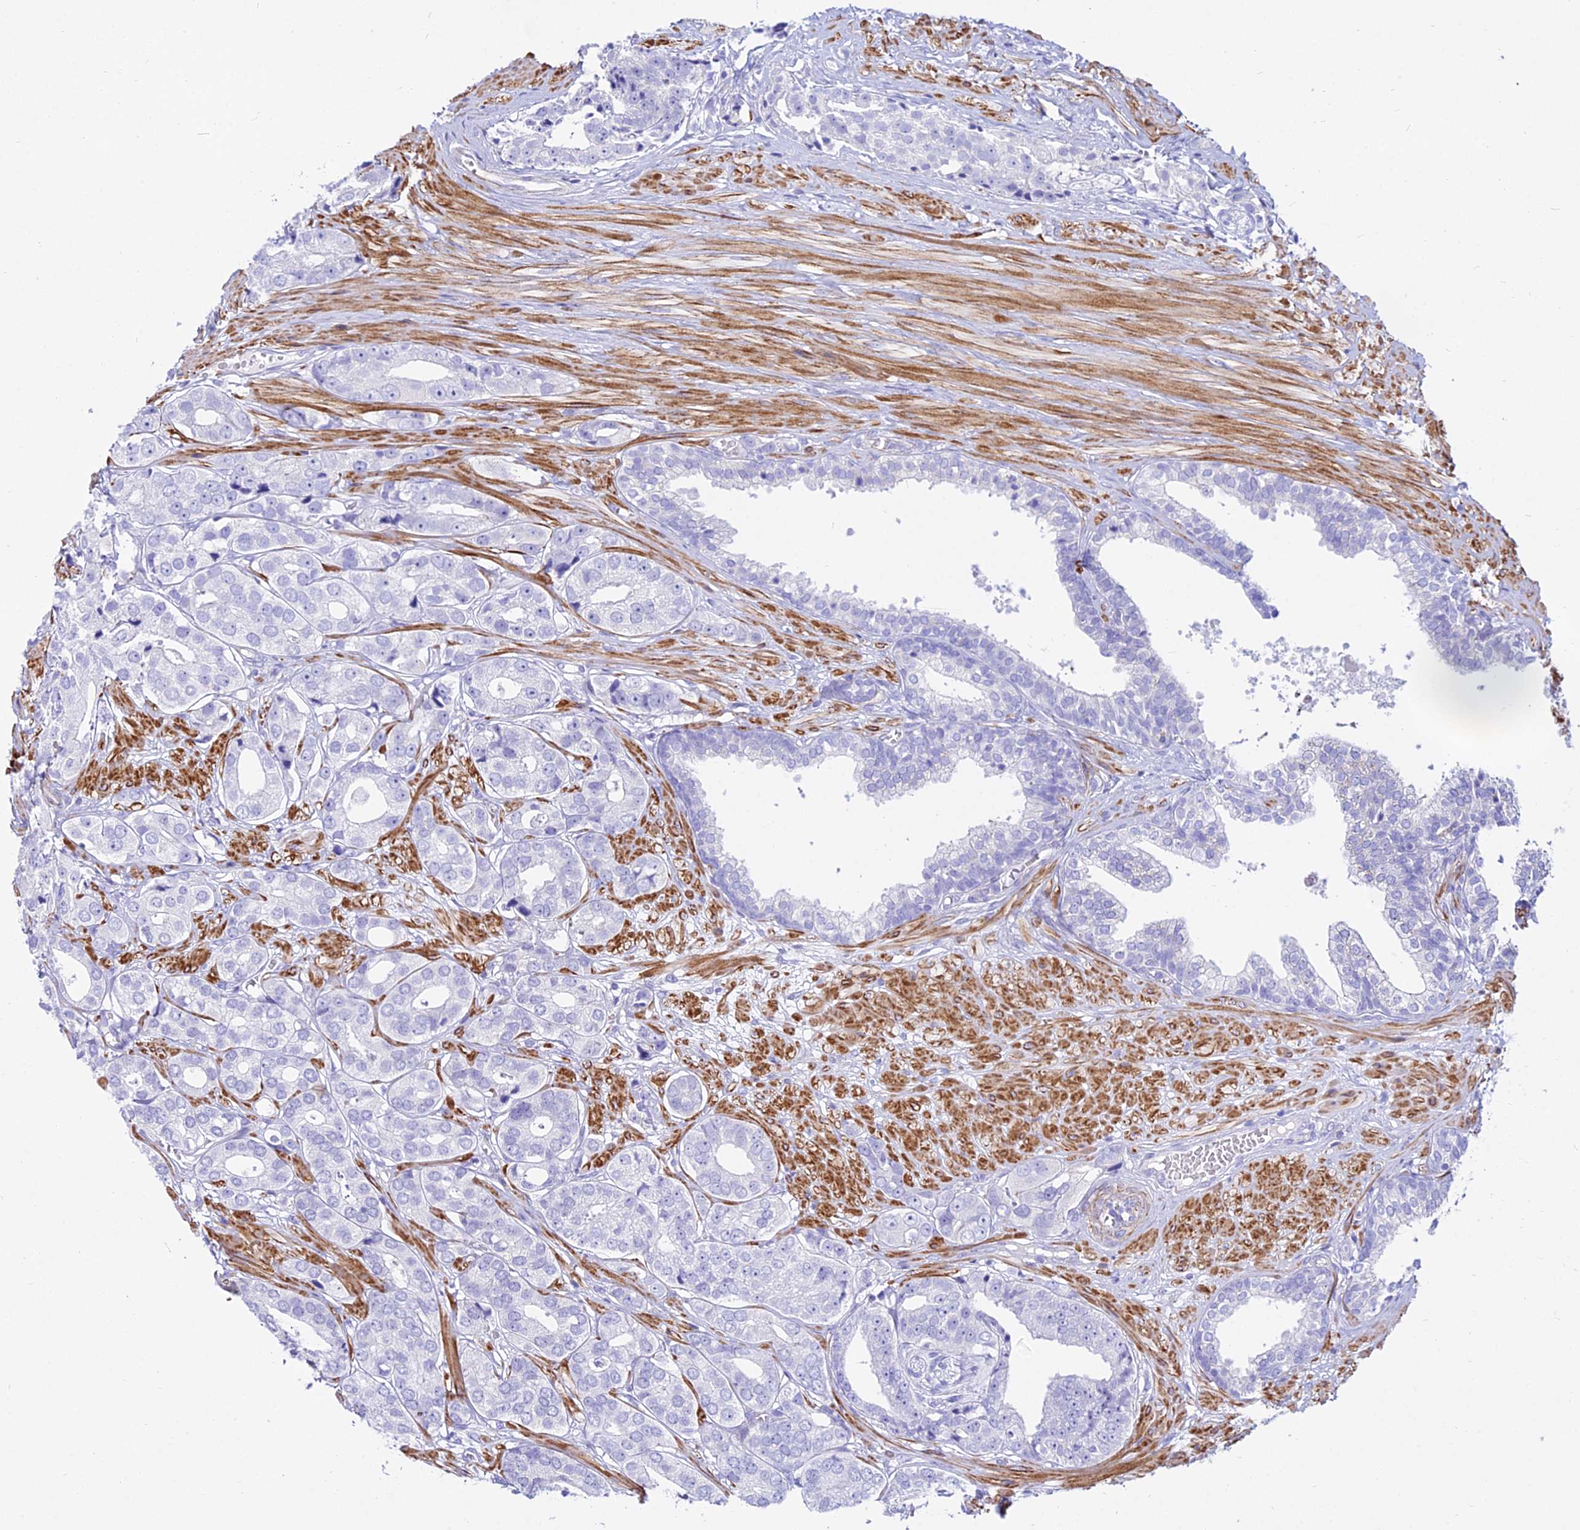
{"staining": {"intensity": "negative", "quantity": "none", "location": "none"}, "tissue": "prostate cancer", "cell_type": "Tumor cells", "image_type": "cancer", "snomed": [{"axis": "morphology", "description": "Adenocarcinoma, High grade"}, {"axis": "topography", "description": "Prostate"}], "caption": "This is an IHC image of prostate cancer. There is no expression in tumor cells.", "gene": "DLX1", "patient": {"sex": "male", "age": 71}}